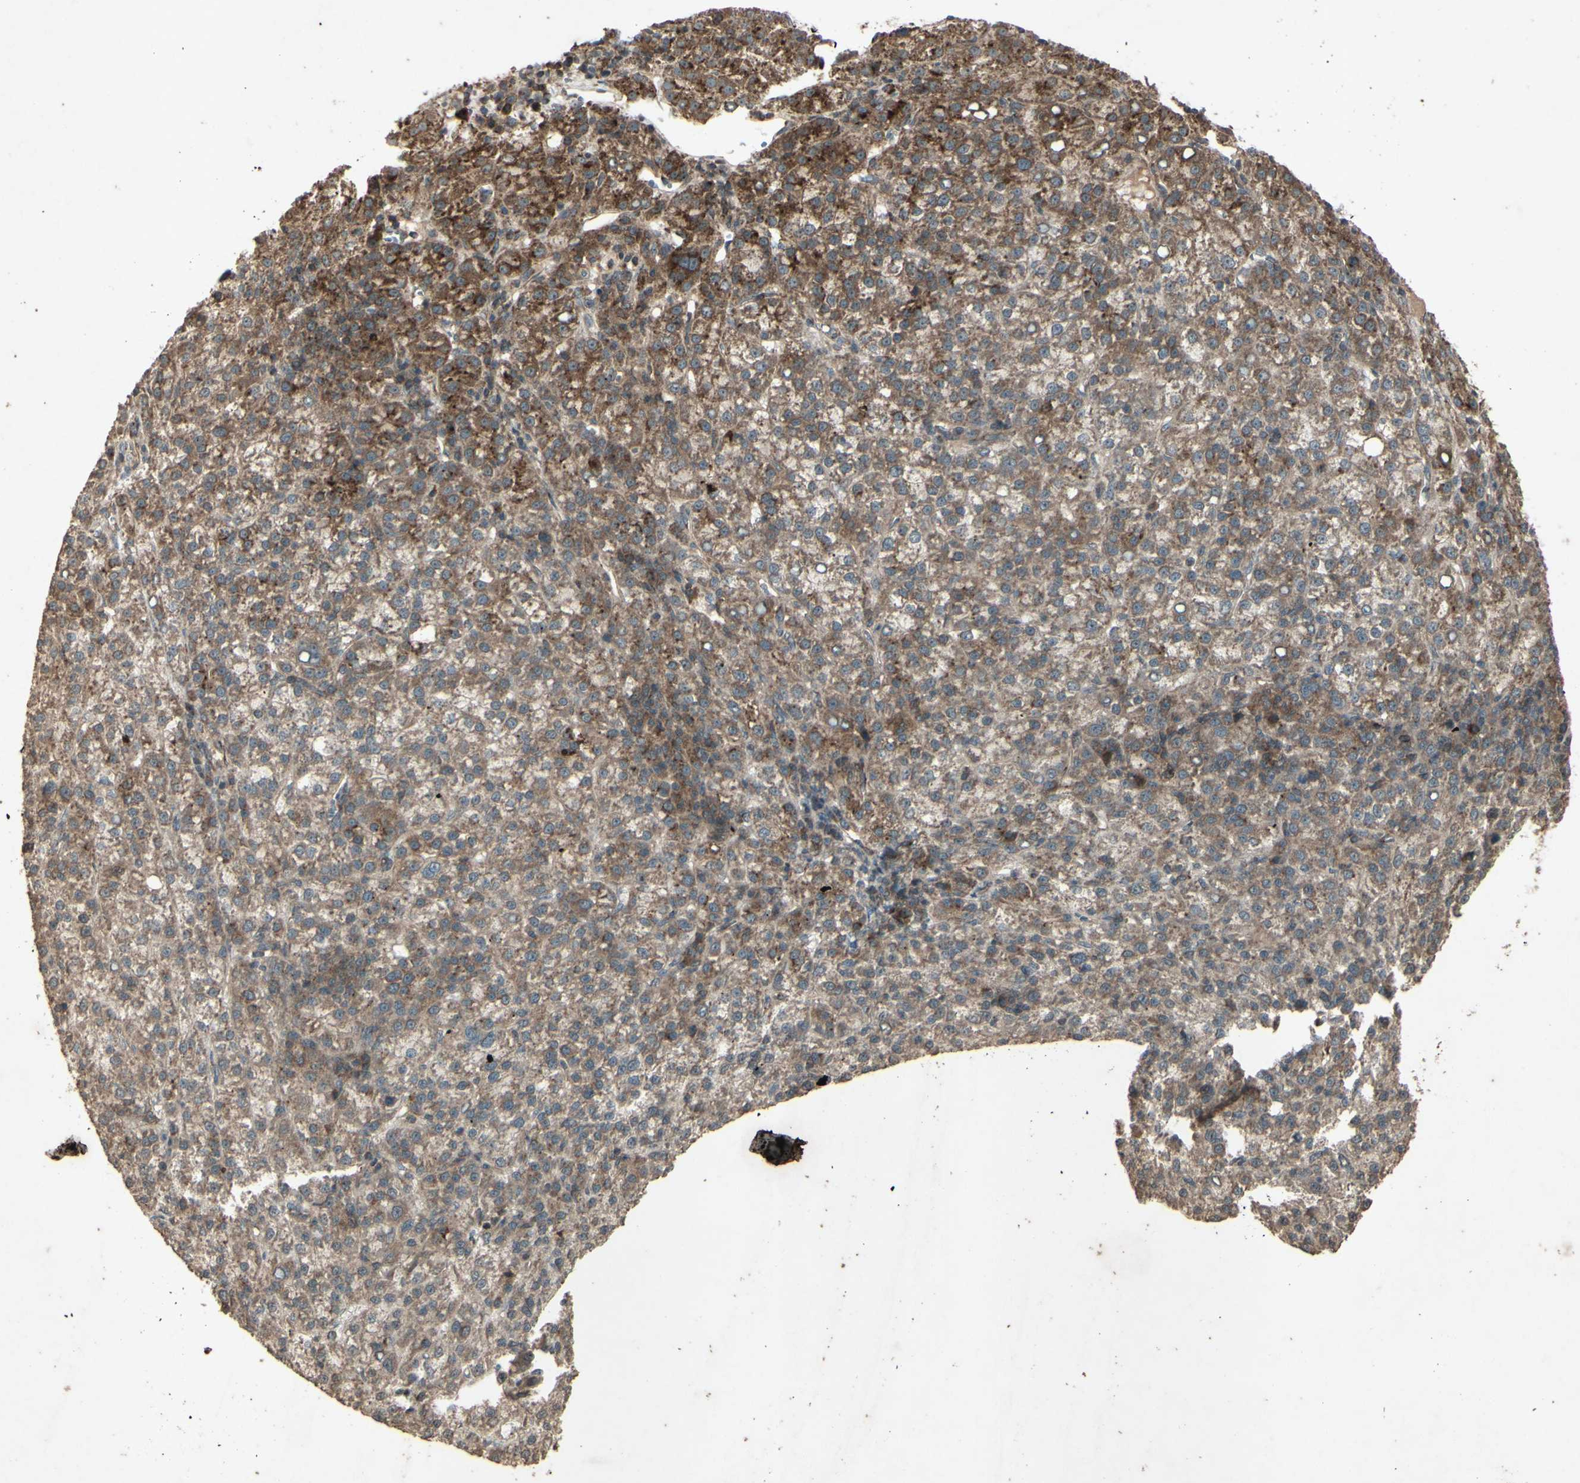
{"staining": {"intensity": "moderate", "quantity": ">75%", "location": "cytoplasmic/membranous"}, "tissue": "liver cancer", "cell_type": "Tumor cells", "image_type": "cancer", "snomed": [{"axis": "morphology", "description": "Carcinoma, Hepatocellular, NOS"}, {"axis": "topography", "description": "Liver"}], "caption": "This is a micrograph of IHC staining of liver hepatocellular carcinoma, which shows moderate staining in the cytoplasmic/membranous of tumor cells.", "gene": "AP1G1", "patient": {"sex": "female", "age": 58}}